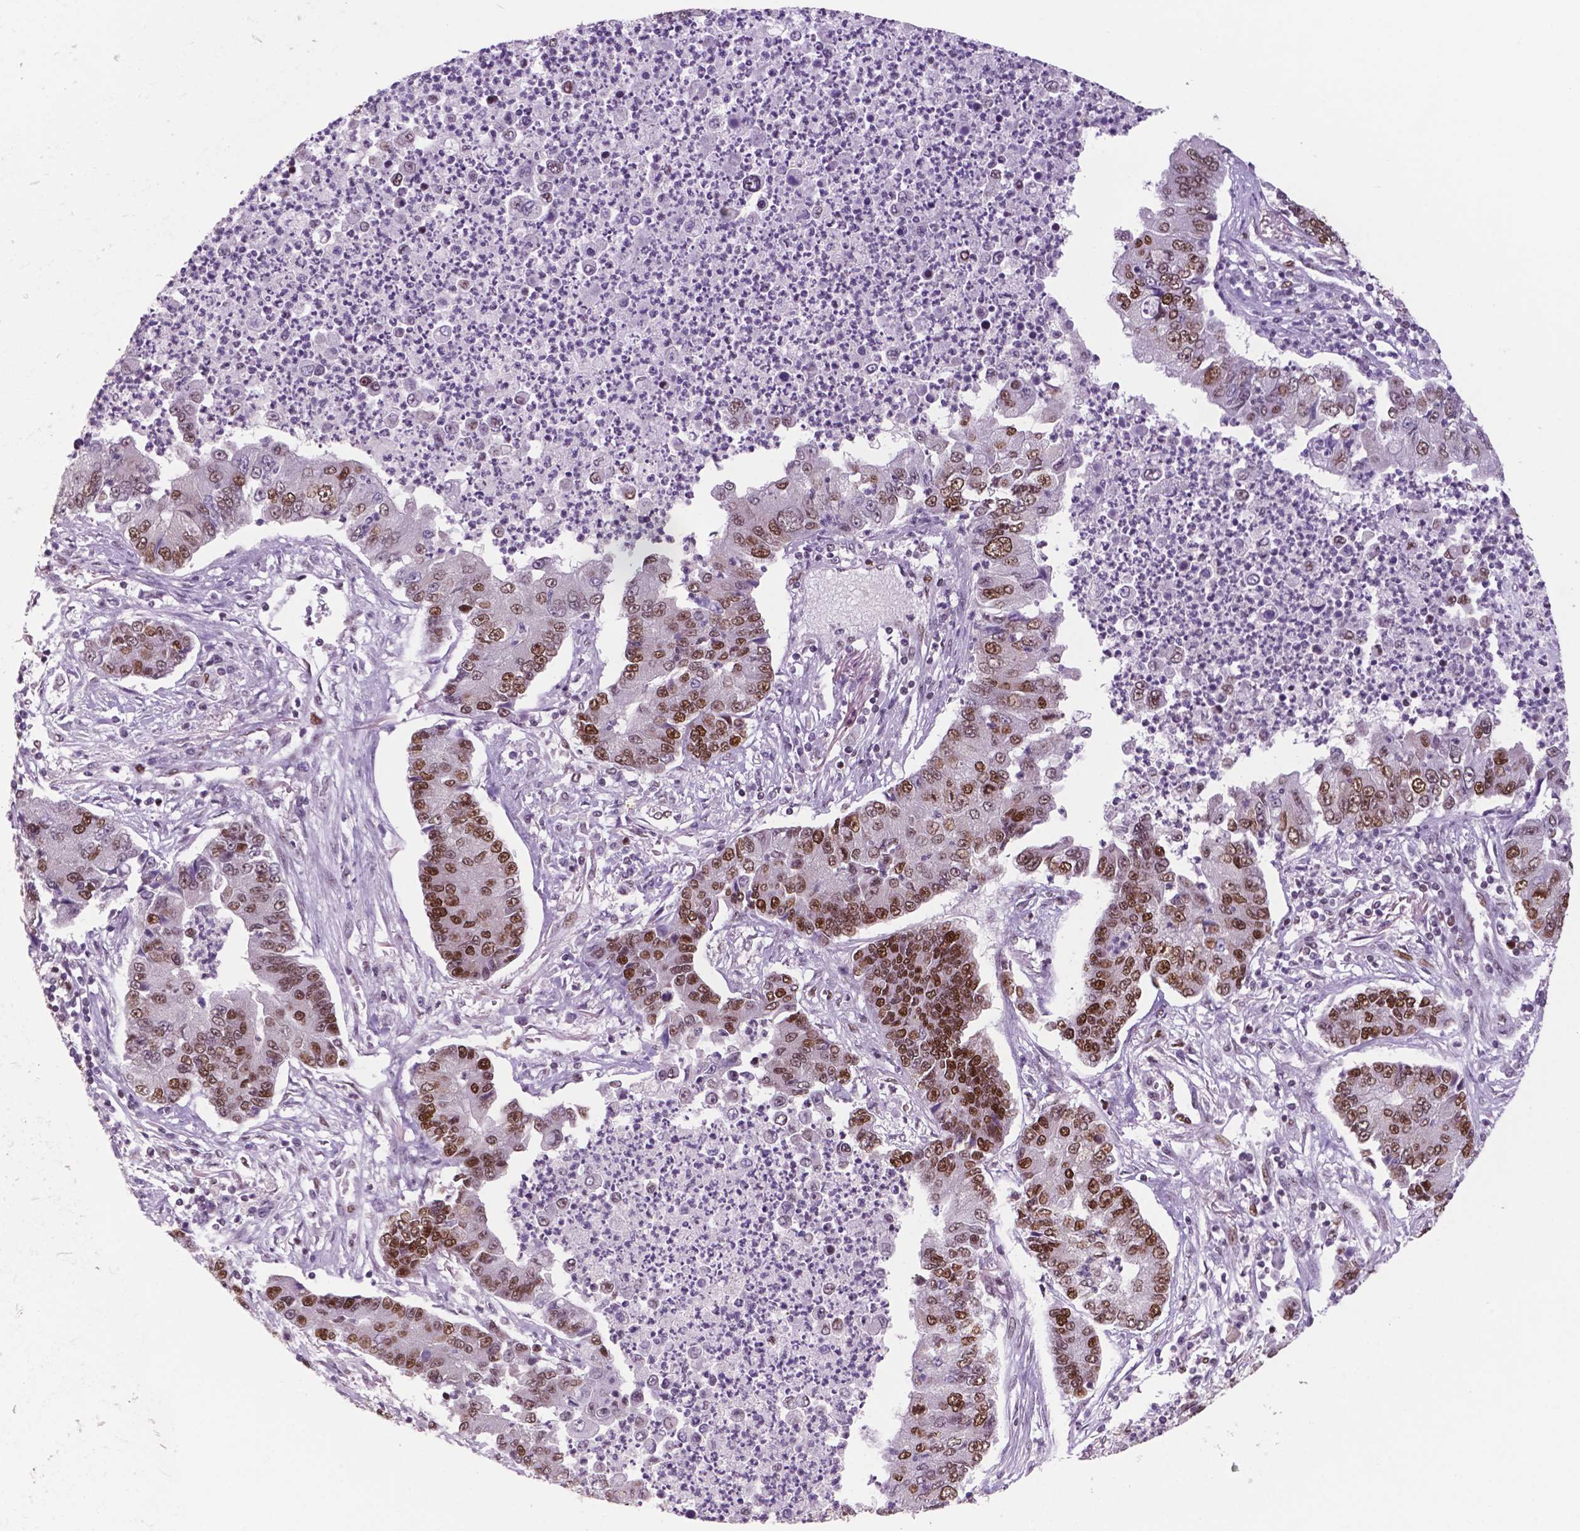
{"staining": {"intensity": "moderate", "quantity": ">75%", "location": "nuclear"}, "tissue": "lung cancer", "cell_type": "Tumor cells", "image_type": "cancer", "snomed": [{"axis": "morphology", "description": "Adenocarcinoma, NOS"}, {"axis": "topography", "description": "Lung"}], "caption": "Immunohistochemistry histopathology image of lung adenocarcinoma stained for a protein (brown), which exhibits medium levels of moderate nuclear positivity in approximately >75% of tumor cells.", "gene": "MSH6", "patient": {"sex": "female", "age": 57}}